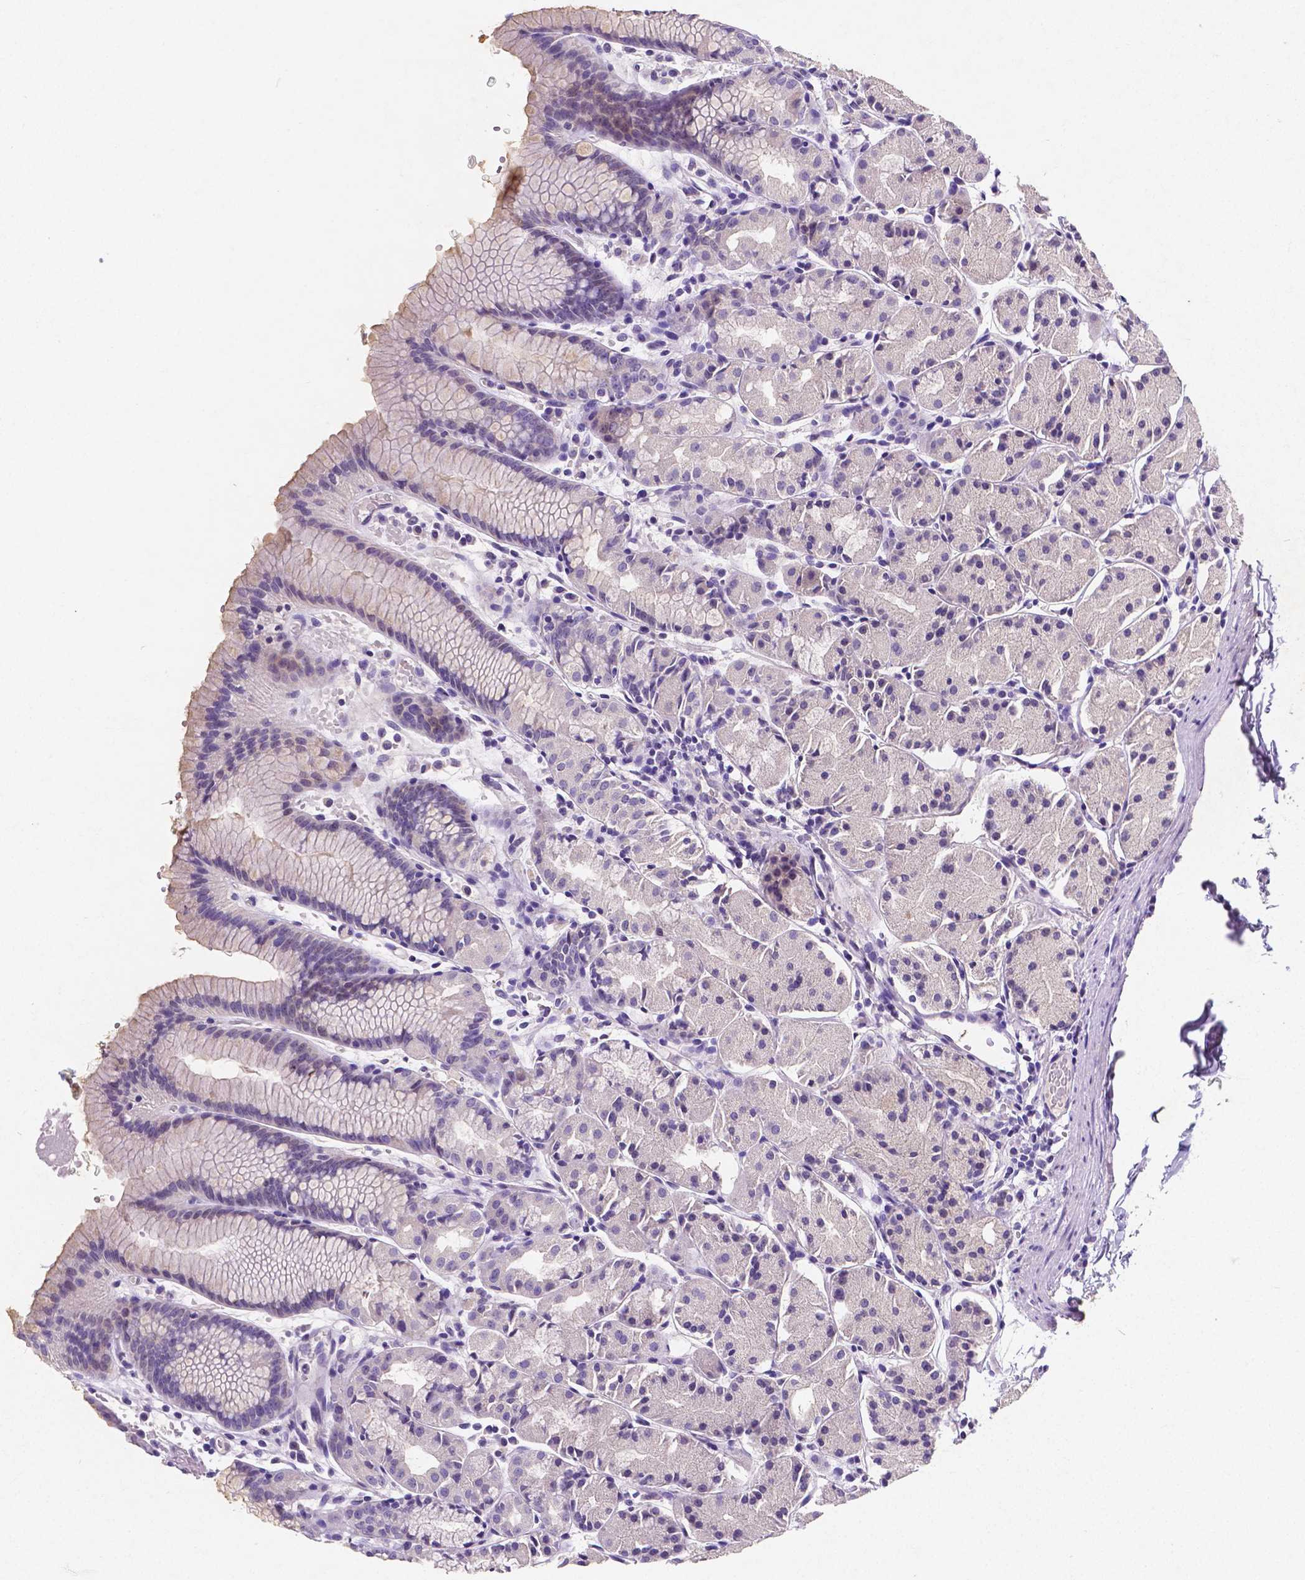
{"staining": {"intensity": "negative", "quantity": "none", "location": "none"}, "tissue": "stomach", "cell_type": "Glandular cells", "image_type": "normal", "snomed": [{"axis": "morphology", "description": "Normal tissue, NOS"}, {"axis": "topography", "description": "Stomach, upper"}], "caption": "High magnification brightfield microscopy of normal stomach stained with DAB (3,3'-diaminobenzidine) (brown) and counterstained with hematoxylin (blue): glandular cells show no significant positivity. Nuclei are stained in blue.", "gene": "SATB2", "patient": {"sex": "male", "age": 47}}